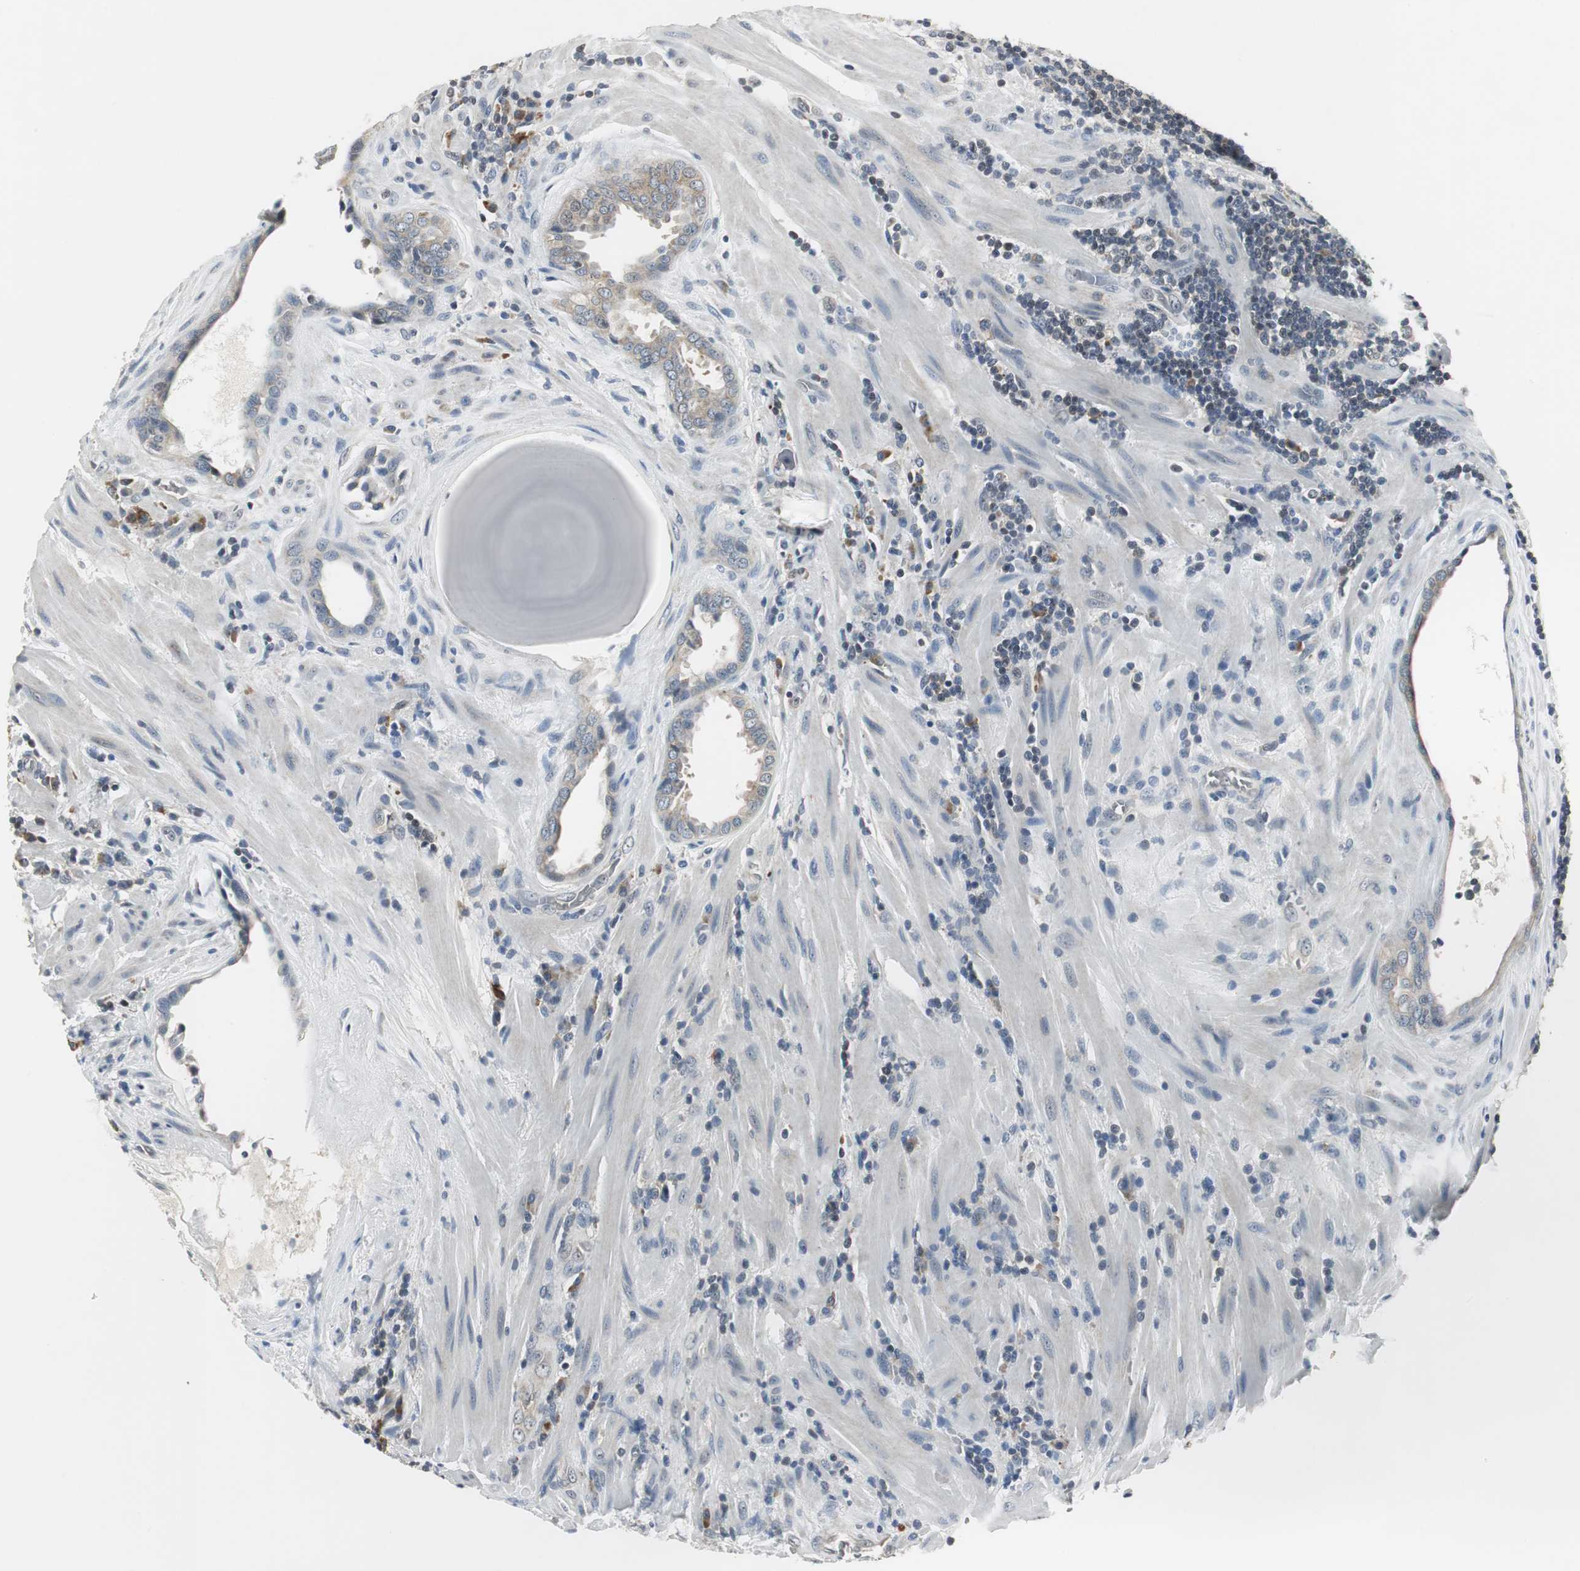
{"staining": {"intensity": "weak", "quantity": "25%-75%", "location": "cytoplasmic/membranous"}, "tissue": "prostate cancer", "cell_type": "Tumor cells", "image_type": "cancer", "snomed": [{"axis": "morphology", "description": "Adenocarcinoma, High grade"}, {"axis": "topography", "description": "Prostate"}], "caption": "Immunohistochemical staining of prostate high-grade adenocarcinoma shows low levels of weak cytoplasmic/membranous protein staining in approximately 25%-75% of tumor cells. The protein of interest is stained brown, and the nuclei are stained in blue (DAB IHC with brightfield microscopy, high magnification).", "gene": "CCT5", "patient": {"sex": "male", "age": 68}}